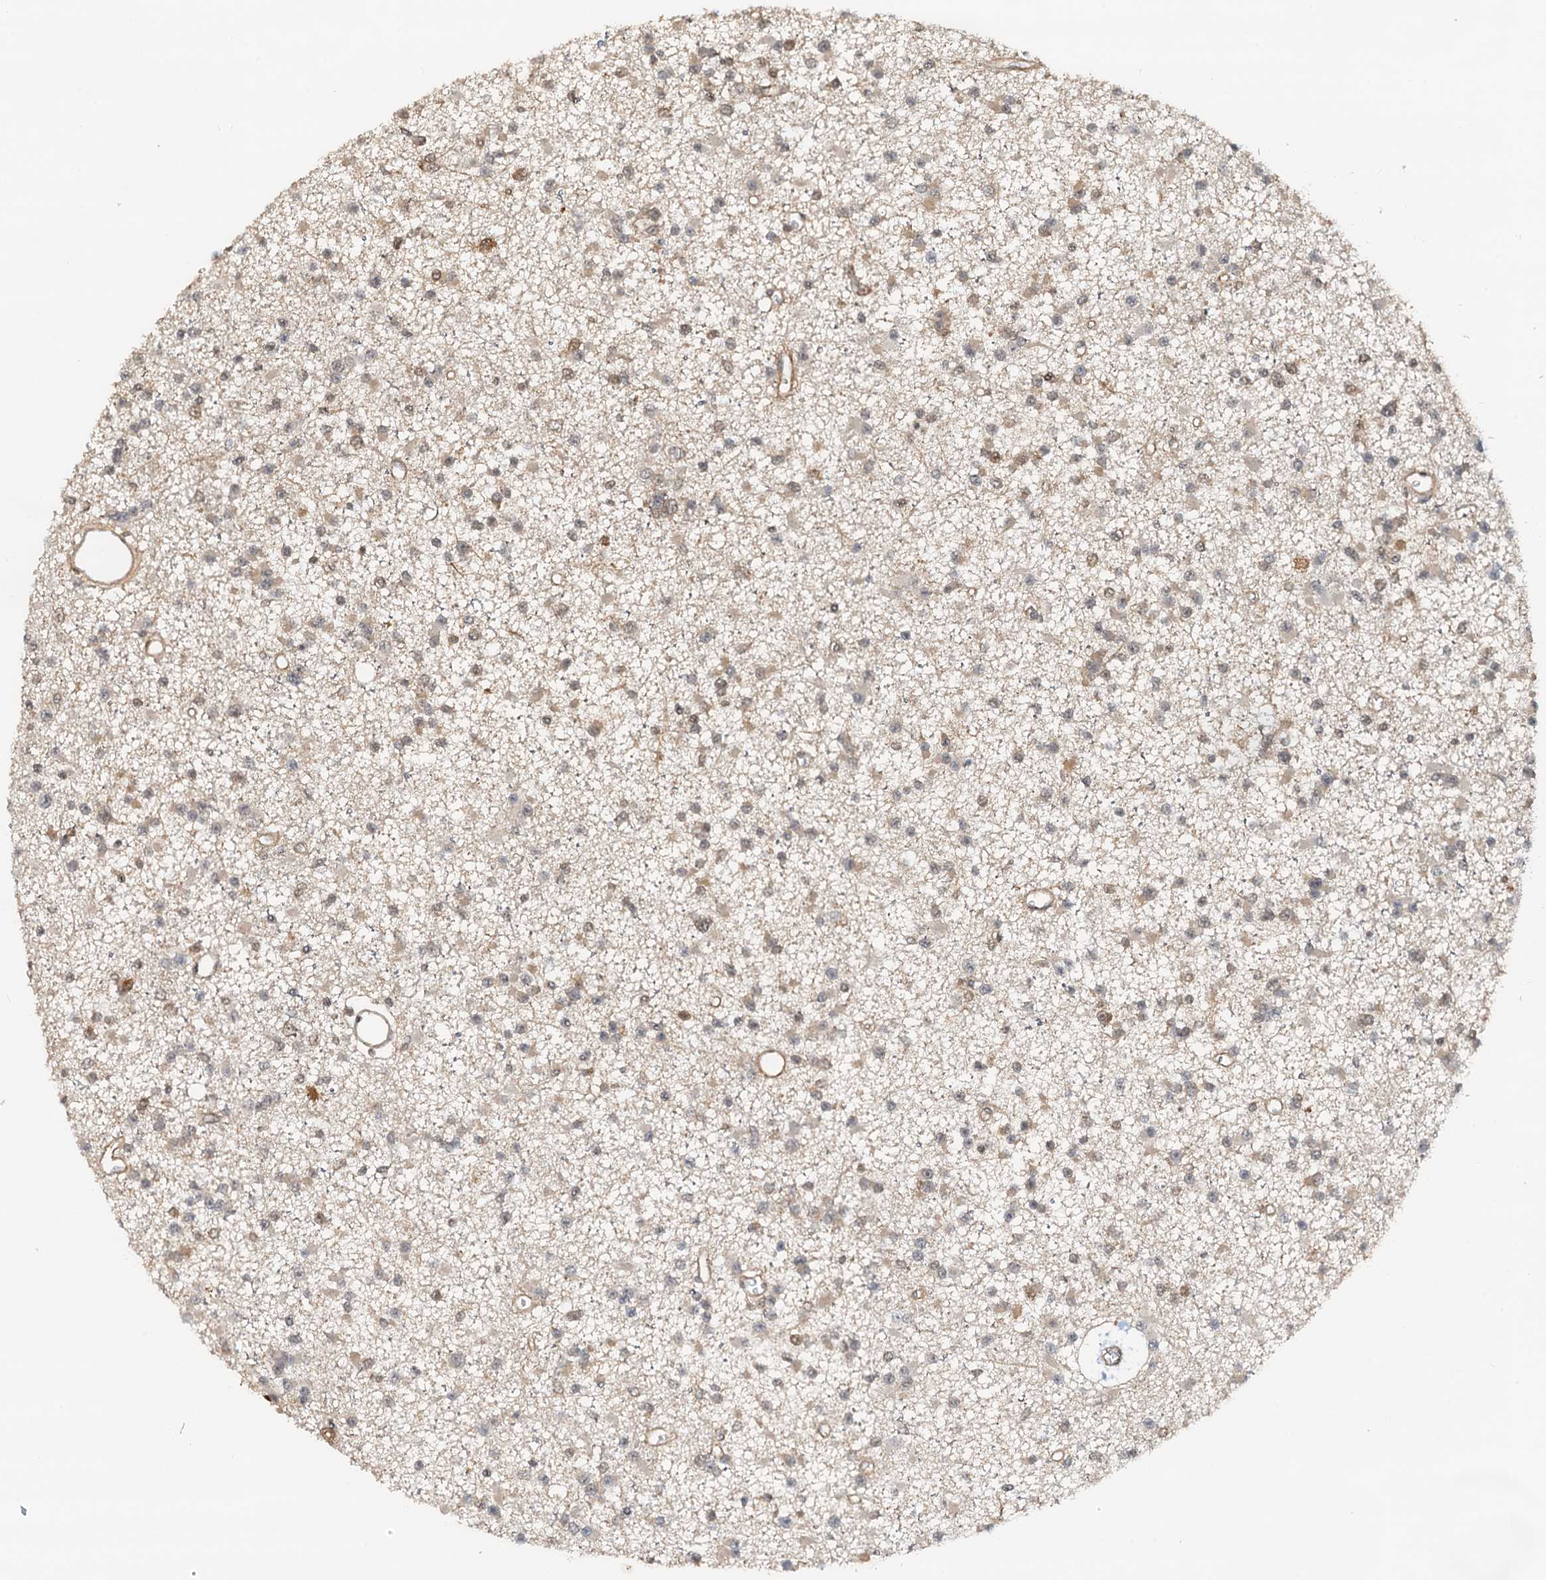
{"staining": {"intensity": "weak", "quantity": "25%-75%", "location": "cytoplasmic/membranous,nuclear"}, "tissue": "glioma", "cell_type": "Tumor cells", "image_type": "cancer", "snomed": [{"axis": "morphology", "description": "Glioma, malignant, Low grade"}, {"axis": "topography", "description": "Brain"}], "caption": "Brown immunohistochemical staining in human low-grade glioma (malignant) shows weak cytoplasmic/membranous and nuclear expression in about 25%-75% of tumor cells. (DAB IHC, brown staining for protein, blue staining for nuclei).", "gene": "SPINDOC", "patient": {"sex": "female", "age": 22}}